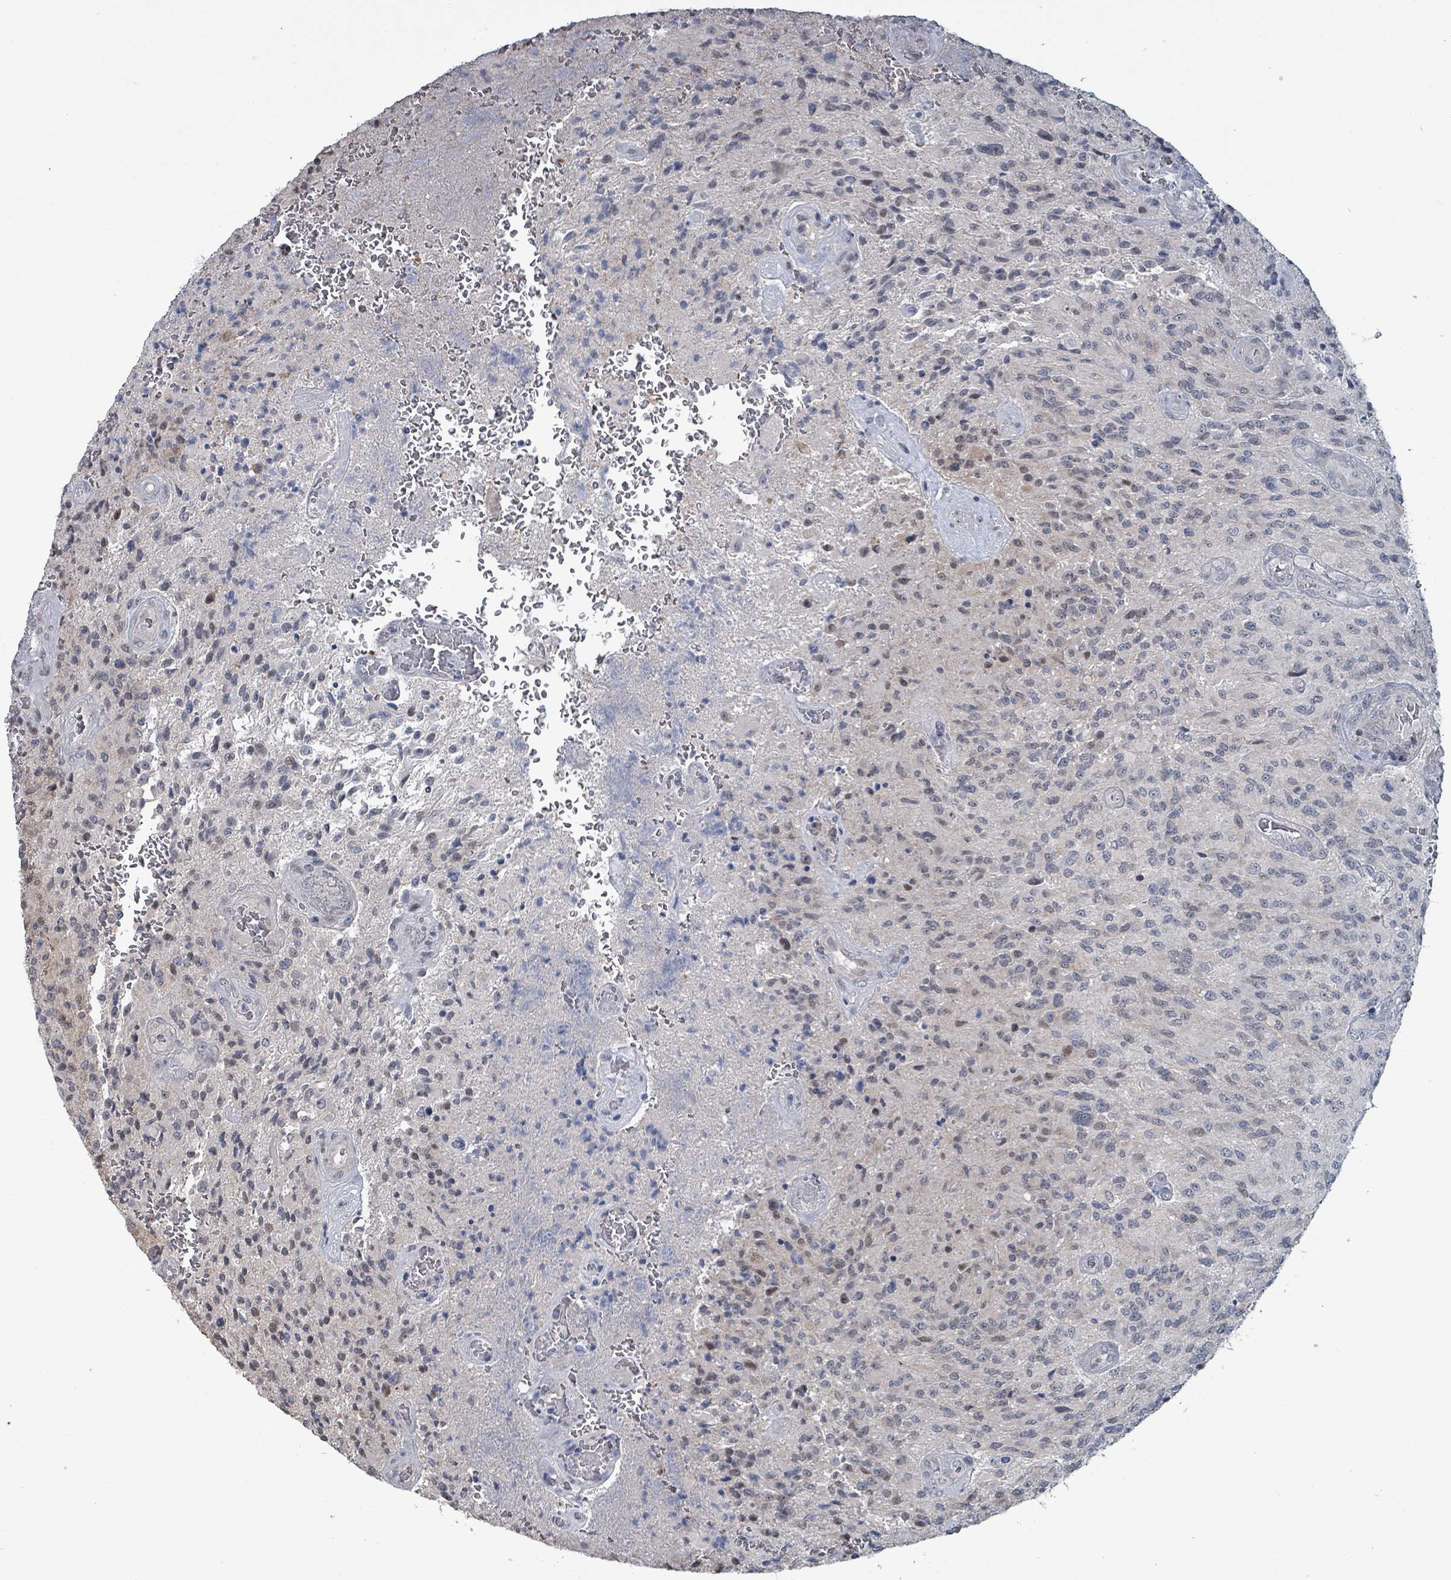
{"staining": {"intensity": "moderate", "quantity": "<25%", "location": "nuclear"}, "tissue": "glioma", "cell_type": "Tumor cells", "image_type": "cancer", "snomed": [{"axis": "morphology", "description": "Normal tissue, NOS"}, {"axis": "morphology", "description": "Glioma, malignant, High grade"}, {"axis": "topography", "description": "Cerebral cortex"}], "caption": "IHC (DAB (3,3'-diaminobenzidine)) staining of glioma displays moderate nuclear protein positivity in about <25% of tumor cells.", "gene": "BIVM", "patient": {"sex": "male", "age": 56}}